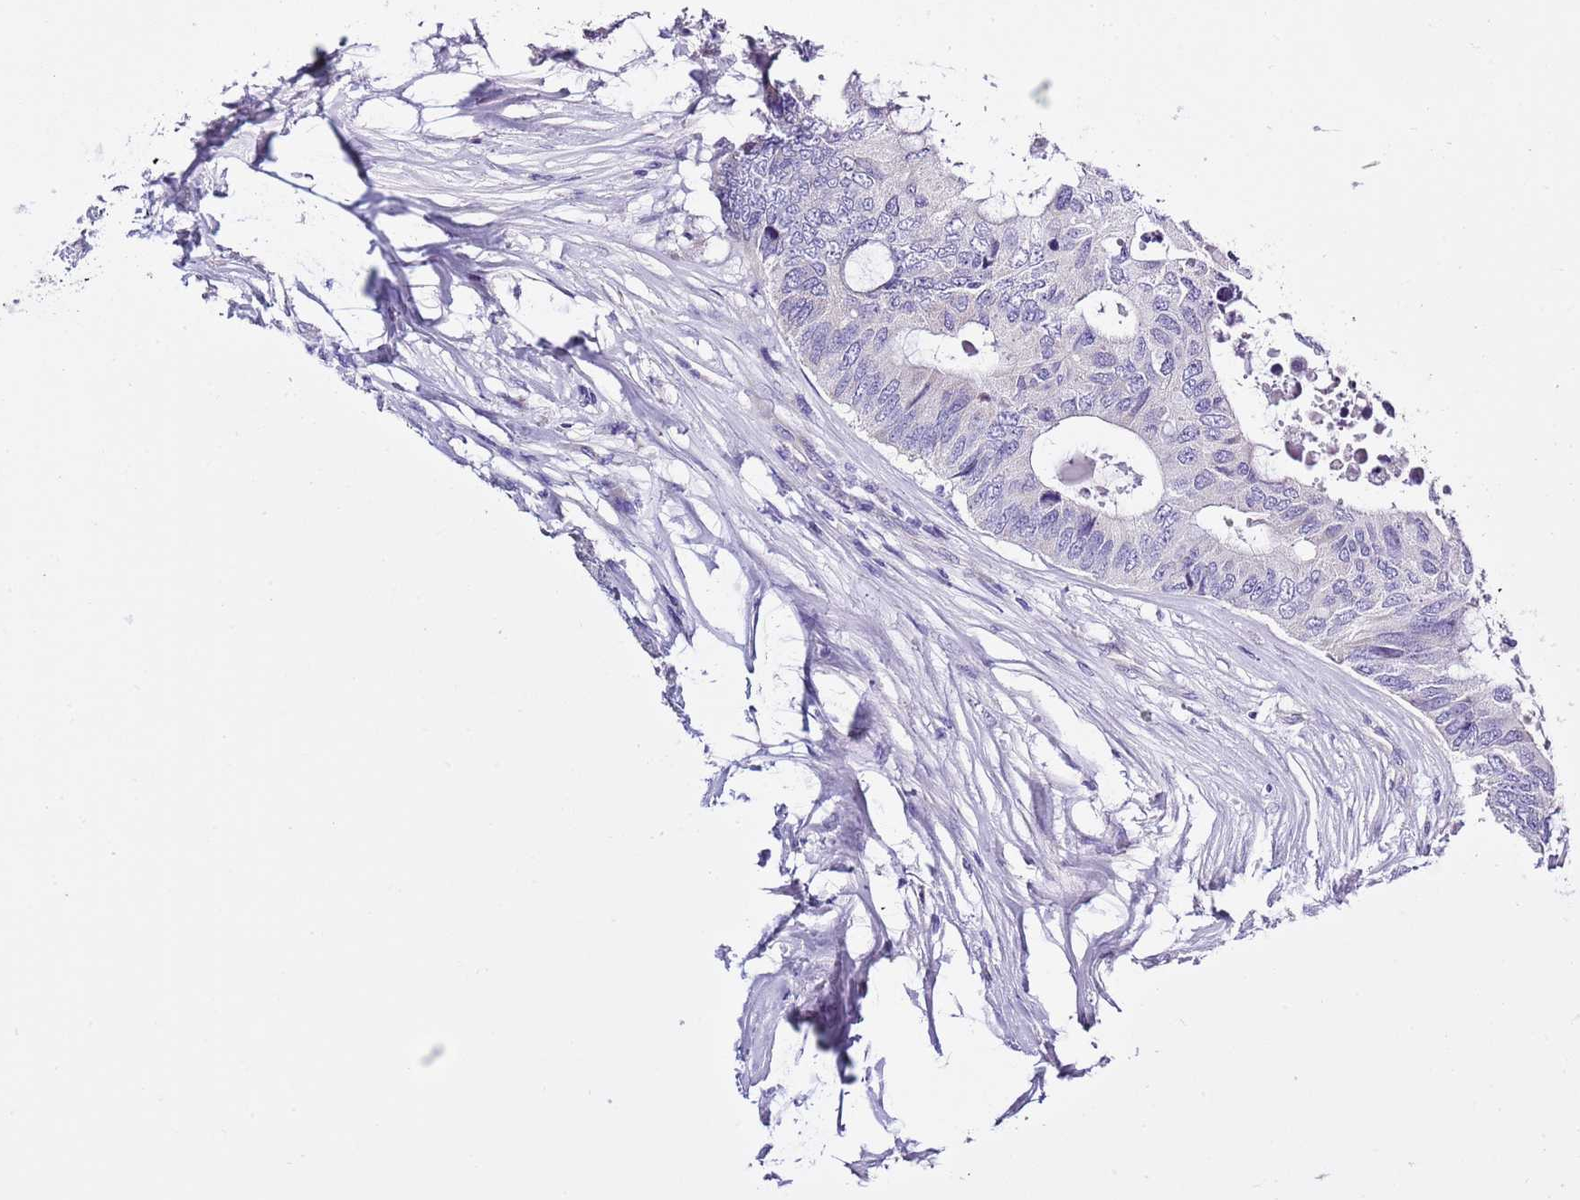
{"staining": {"intensity": "negative", "quantity": "none", "location": "none"}, "tissue": "colorectal cancer", "cell_type": "Tumor cells", "image_type": "cancer", "snomed": [{"axis": "morphology", "description": "Adenocarcinoma, NOS"}, {"axis": "topography", "description": "Colon"}], "caption": "A high-resolution image shows immunohistochemistry (IHC) staining of colorectal cancer (adenocarcinoma), which demonstrates no significant staining in tumor cells.", "gene": "NET1", "patient": {"sex": "male", "age": 71}}